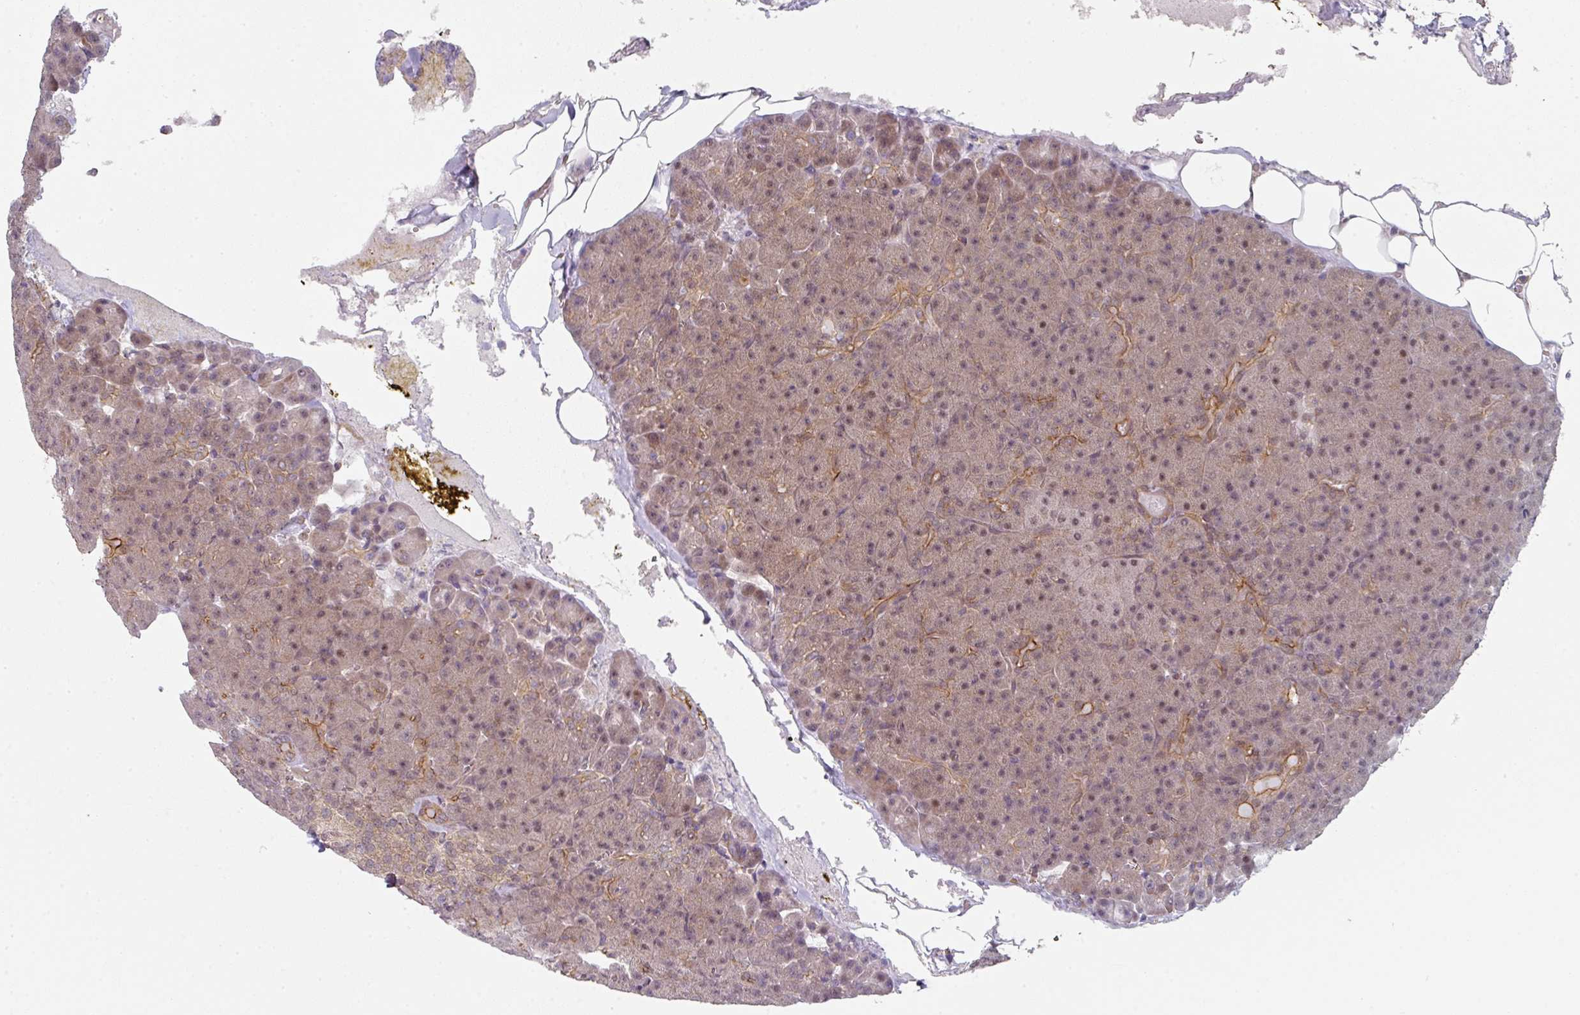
{"staining": {"intensity": "weak", "quantity": ">75%", "location": "cytoplasmic/membranous,nuclear"}, "tissue": "pancreas", "cell_type": "Exocrine glandular cells", "image_type": "normal", "snomed": [{"axis": "morphology", "description": "Normal tissue, NOS"}, {"axis": "topography", "description": "Pancreas"}], "caption": "Brown immunohistochemical staining in benign pancreas exhibits weak cytoplasmic/membranous,nuclear expression in about >75% of exocrine glandular cells. (Brightfield microscopy of DAB IHC at high magnification).", "gene": "PSME3IP1", "patient": {"sex": "female", "age": 74}}